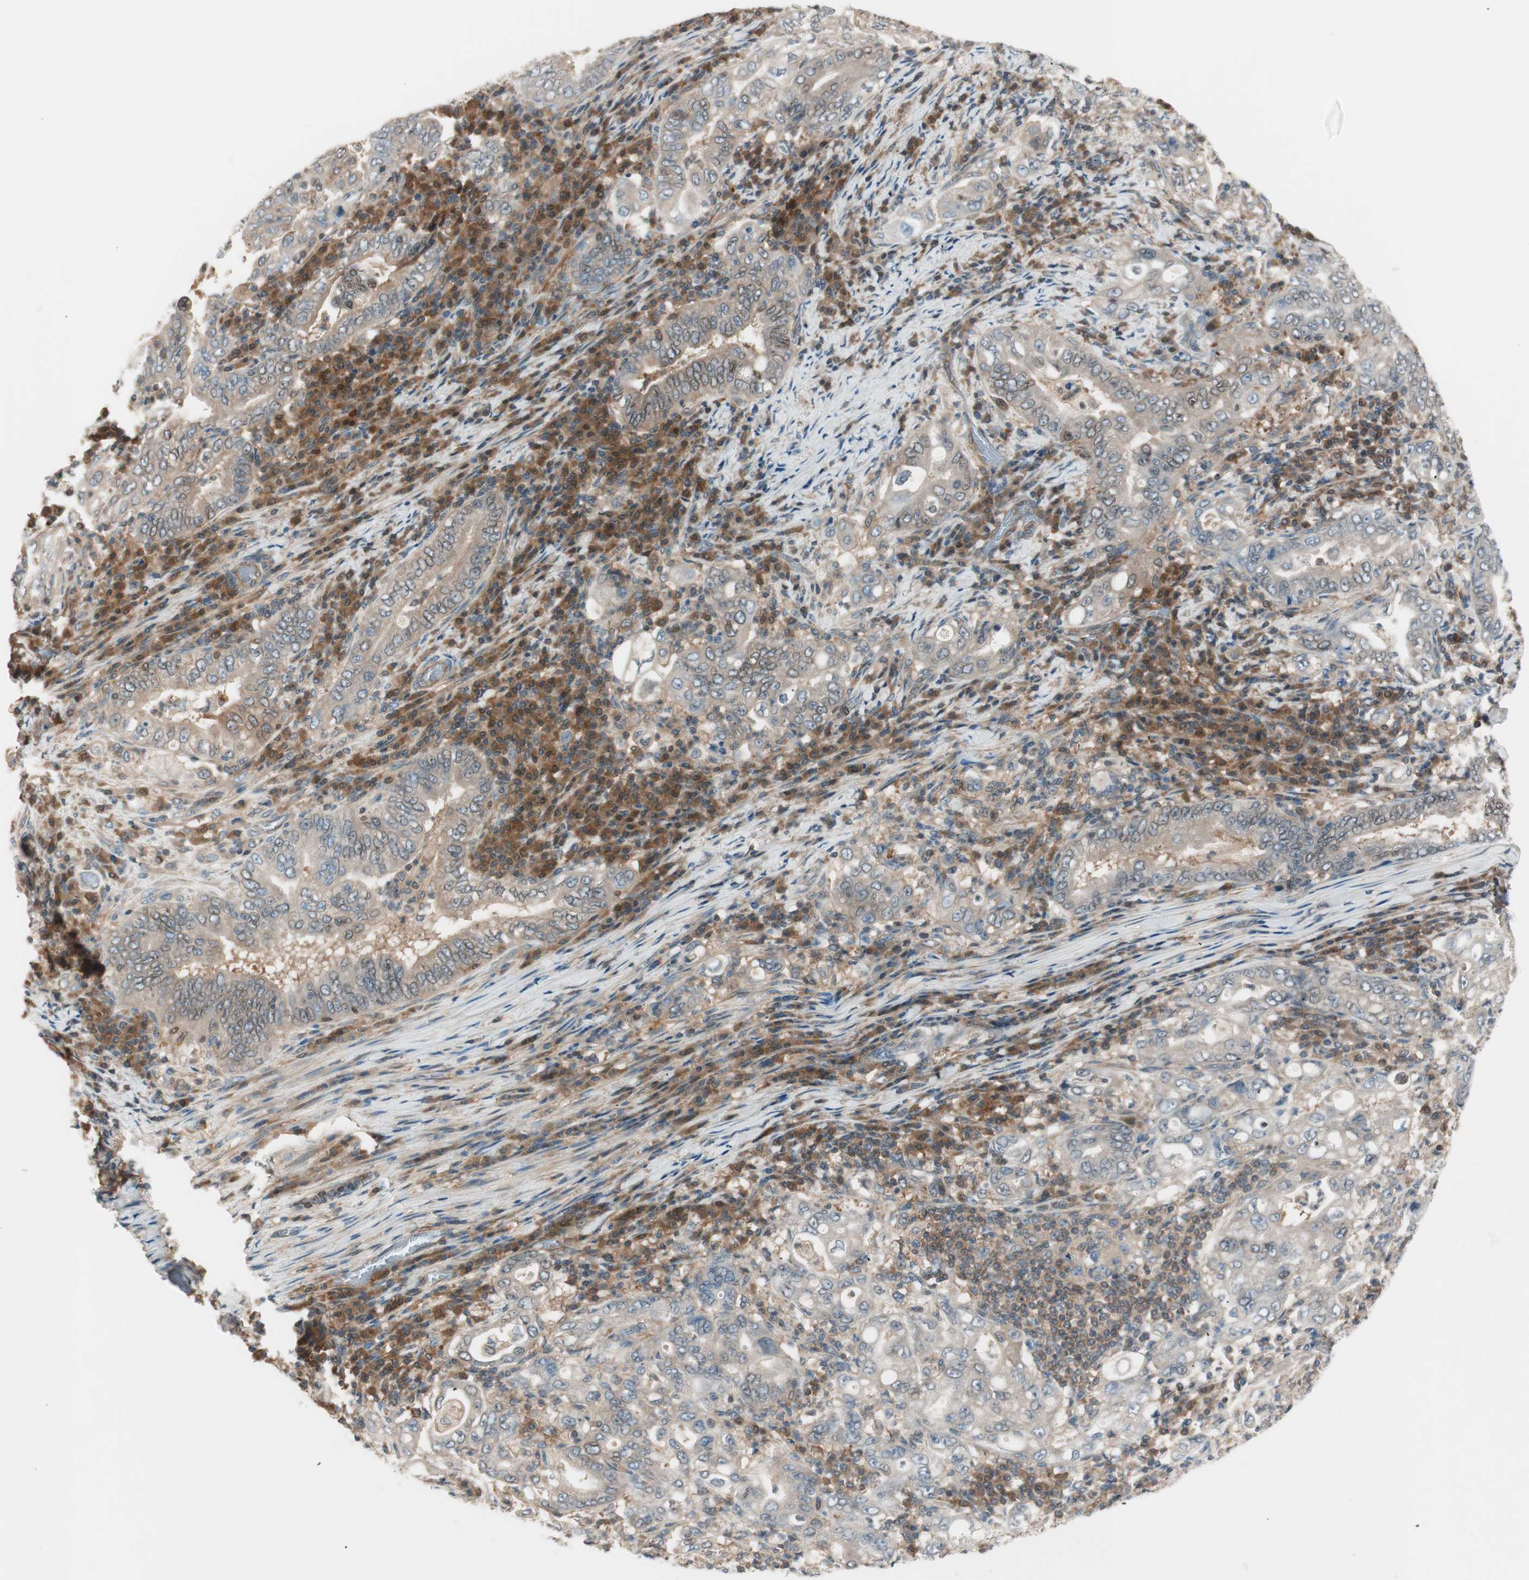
{"staining": {"intensity": "weak", "quantity": ">75%", "location": "cytoplasmic/membranous"}, "tissue": "stomach cancer", "cell_type": "Tumor cells", "image_type": "cancer", "snomed": [{"axis": "morphology", "description": "Normal tissue, NOS"}, {"axis": "morphology", "description": "Adenocarcinoma, NOS"}, {"axis": "topography", "description": "Esophagus"}, {"axis": "topography", "description": "Stomach, upper"}, {"axis": "topography", "description": "Peripheral nerve tissue"}], "caption": "Approximately >75% of tumor cells in human stomach cancer reveal weak cytoplasmic/membranous protein expression as visualized by brown immunohistochemical staining.", "gene": "GALT", "patient": {"sex": "male", "age": 62}}